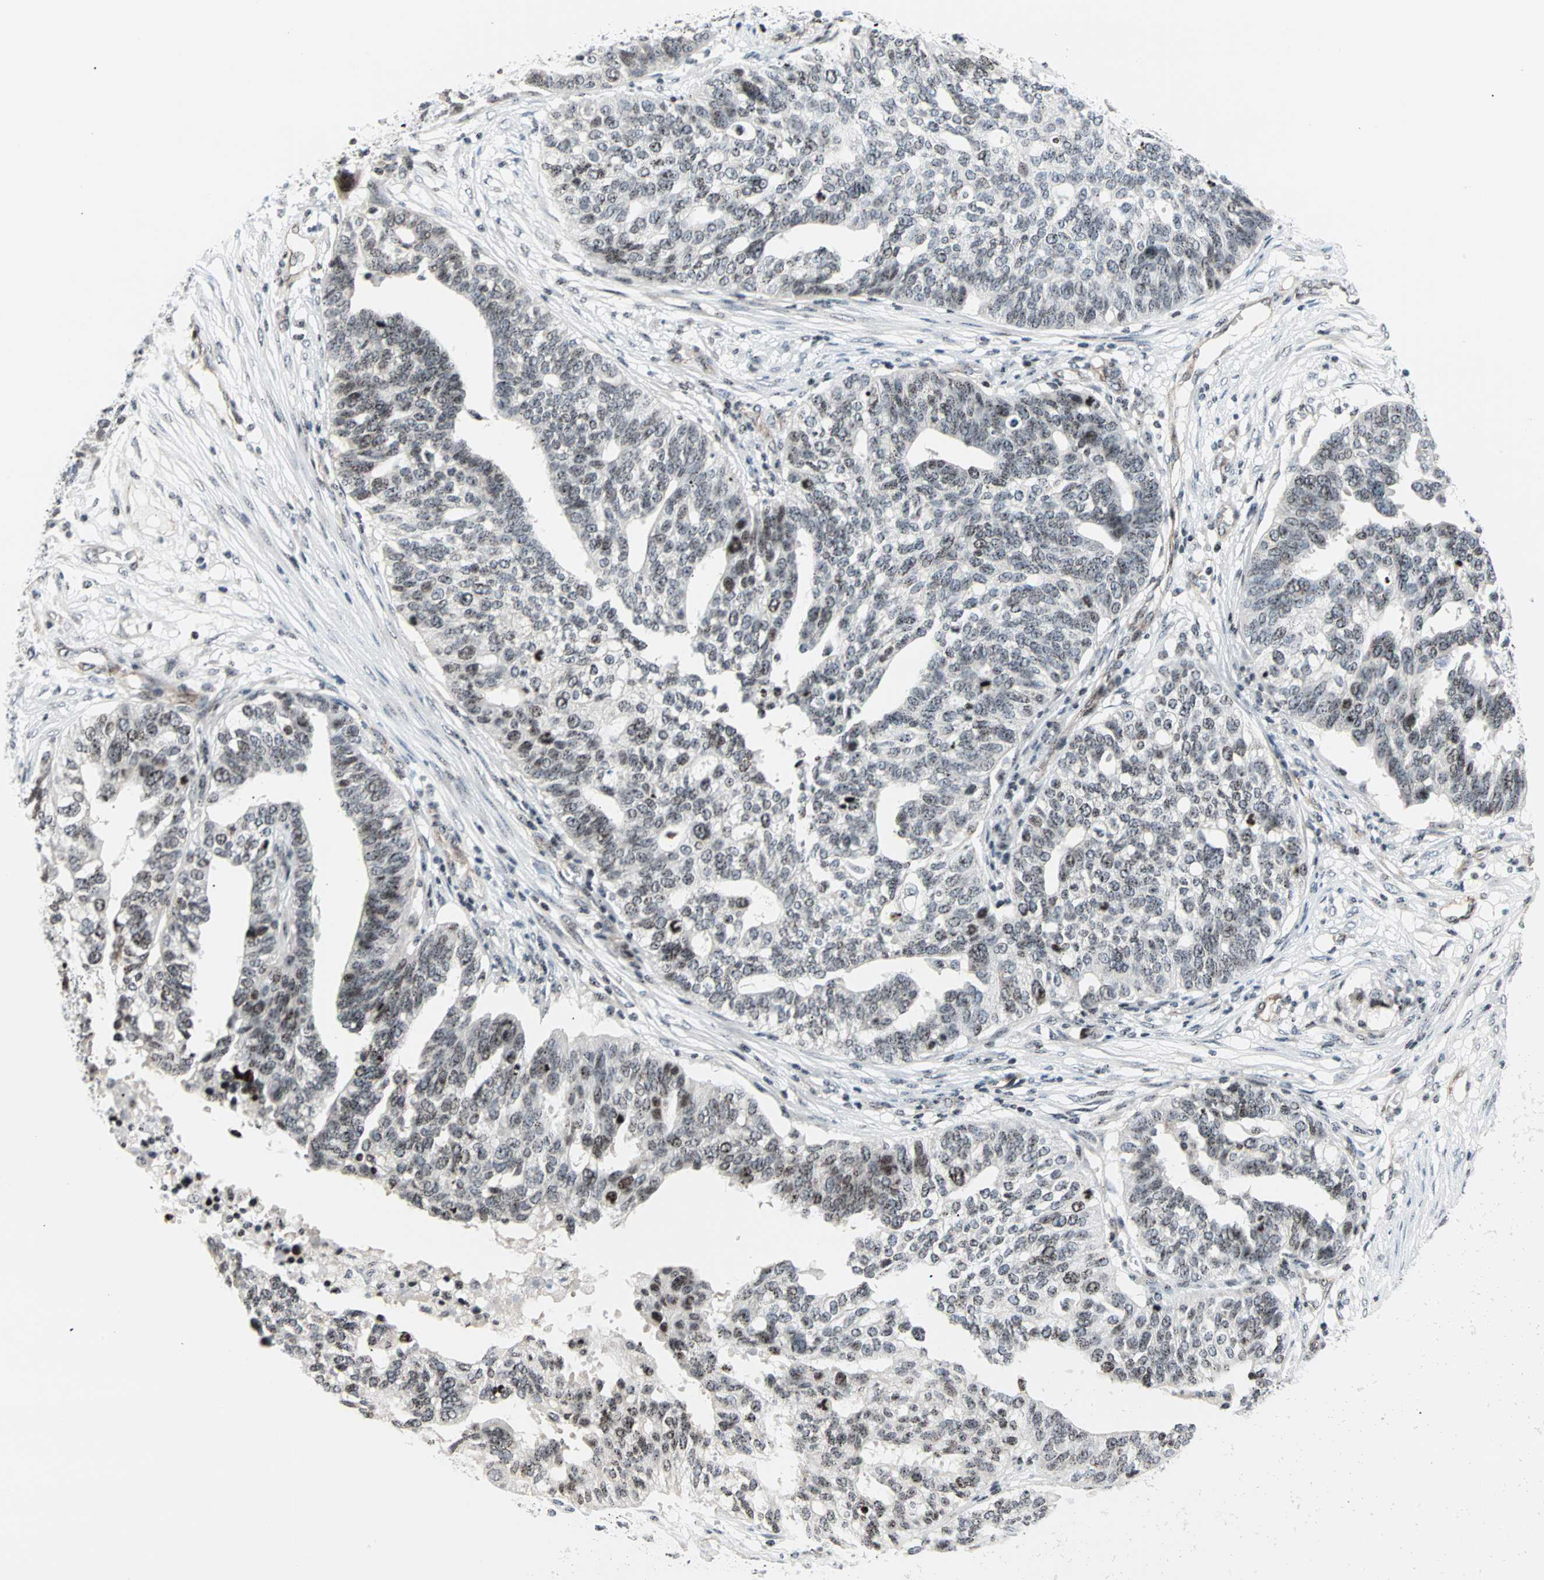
{"staining": {"intensity": "weak", "quantity": ">75%", "location": "nuclear"}, "tissue": "ovarian cancer", "cell_type": "Tumor cells", "image_type": "cancer", "snomed": [{"axis": "morphology", "description": "Cystadenocarcinoma, serous, NOS"}, {"axis": "topography", "description": "Ovary"}], "caption": "Immunohistochemistry (IHC) micrograph of neoplastic tissue: human ovarian cancer stained using immunohistochemistry demonstrates low levels of weak protein expression localized specifically in the nuclear of tumor cells, appearing as a nuclear brown color.", "gene": "CENPA", "patient": {"sex": "female", "age": 59}}